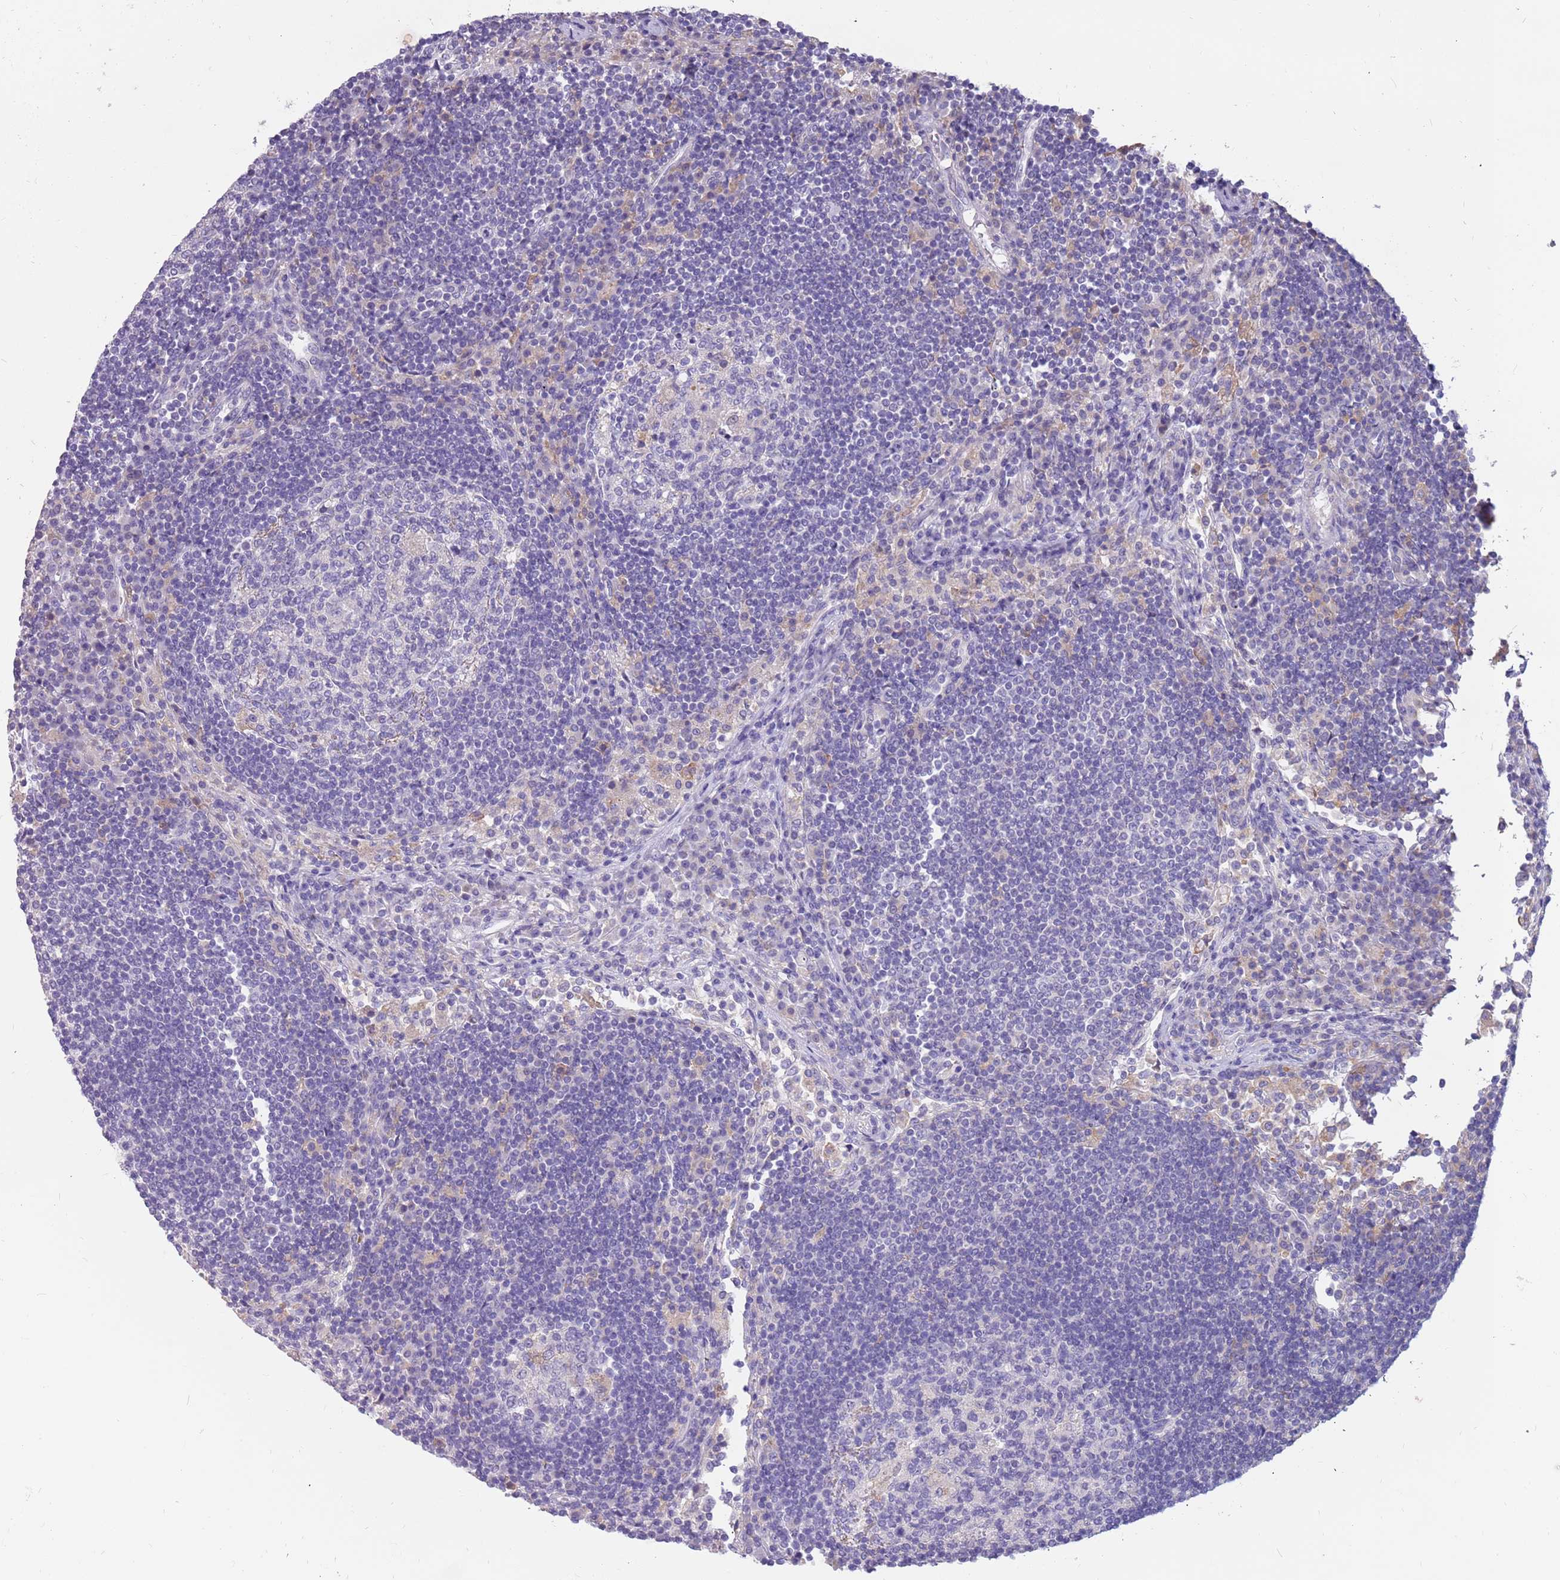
{"staining": {"intensity": "negative", "quantity": "none", "location": "none"}, "tissue": "lymph node", "cell_type": "Germinal center cells", "image_type": "normal", "snomed": [{"axis": "morphology", "description": "Normal tissue, NOS"}, {"axis": "topography", "description": "Lymph node"}], "caption": "Germinal center cells are negative for protein expression in normal human lymph node. The staining is performed using DAB (3,3'-diaminobenzidine) brown chromogen with nuclei counter-stained in using hematoxylin.", "gene": "RHCG", "patient": {"sex": "female", "age": 53}}